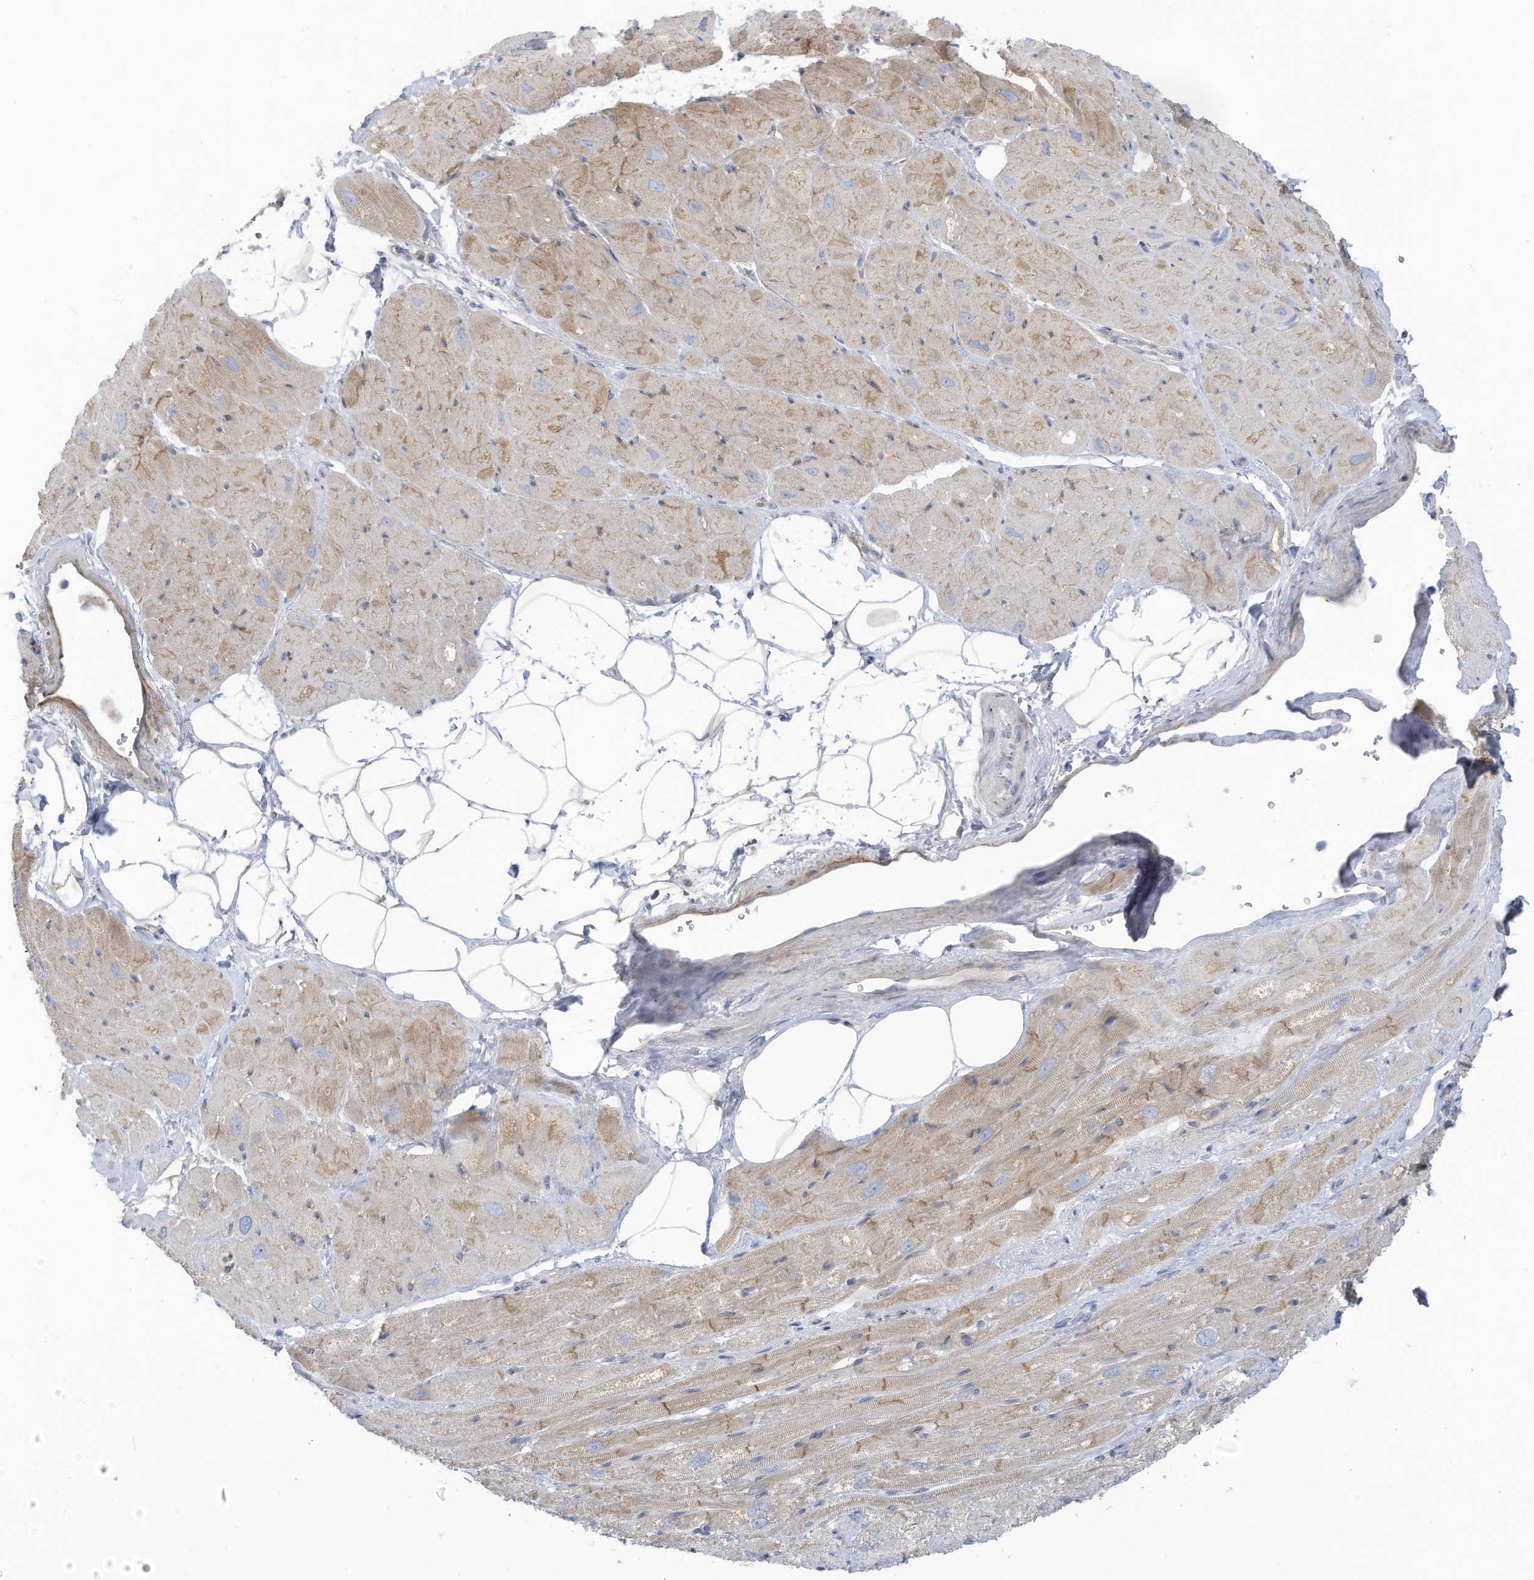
{"staining": {"intensity": "weak", "quantity": ">75%", "location": "cytoplasmic/membranous"}, "tissue": "heart muscle", "cell_type": "Cardiomyocytes", "image_type": "normal", "snomed": [{"axis": "morphology", "description": "Normal tissue, NOS"}, {"axis": "topography", "description": "Heart"}], "caption": "DAB immunohistochemical staining of benign human heart muscle exhibits weak cytoplasmic/membranous protein positivity in about >75% of cardiomyocytes.", "gene": "TRMT2B", "patient": {"sex": "male", "age": 50}}